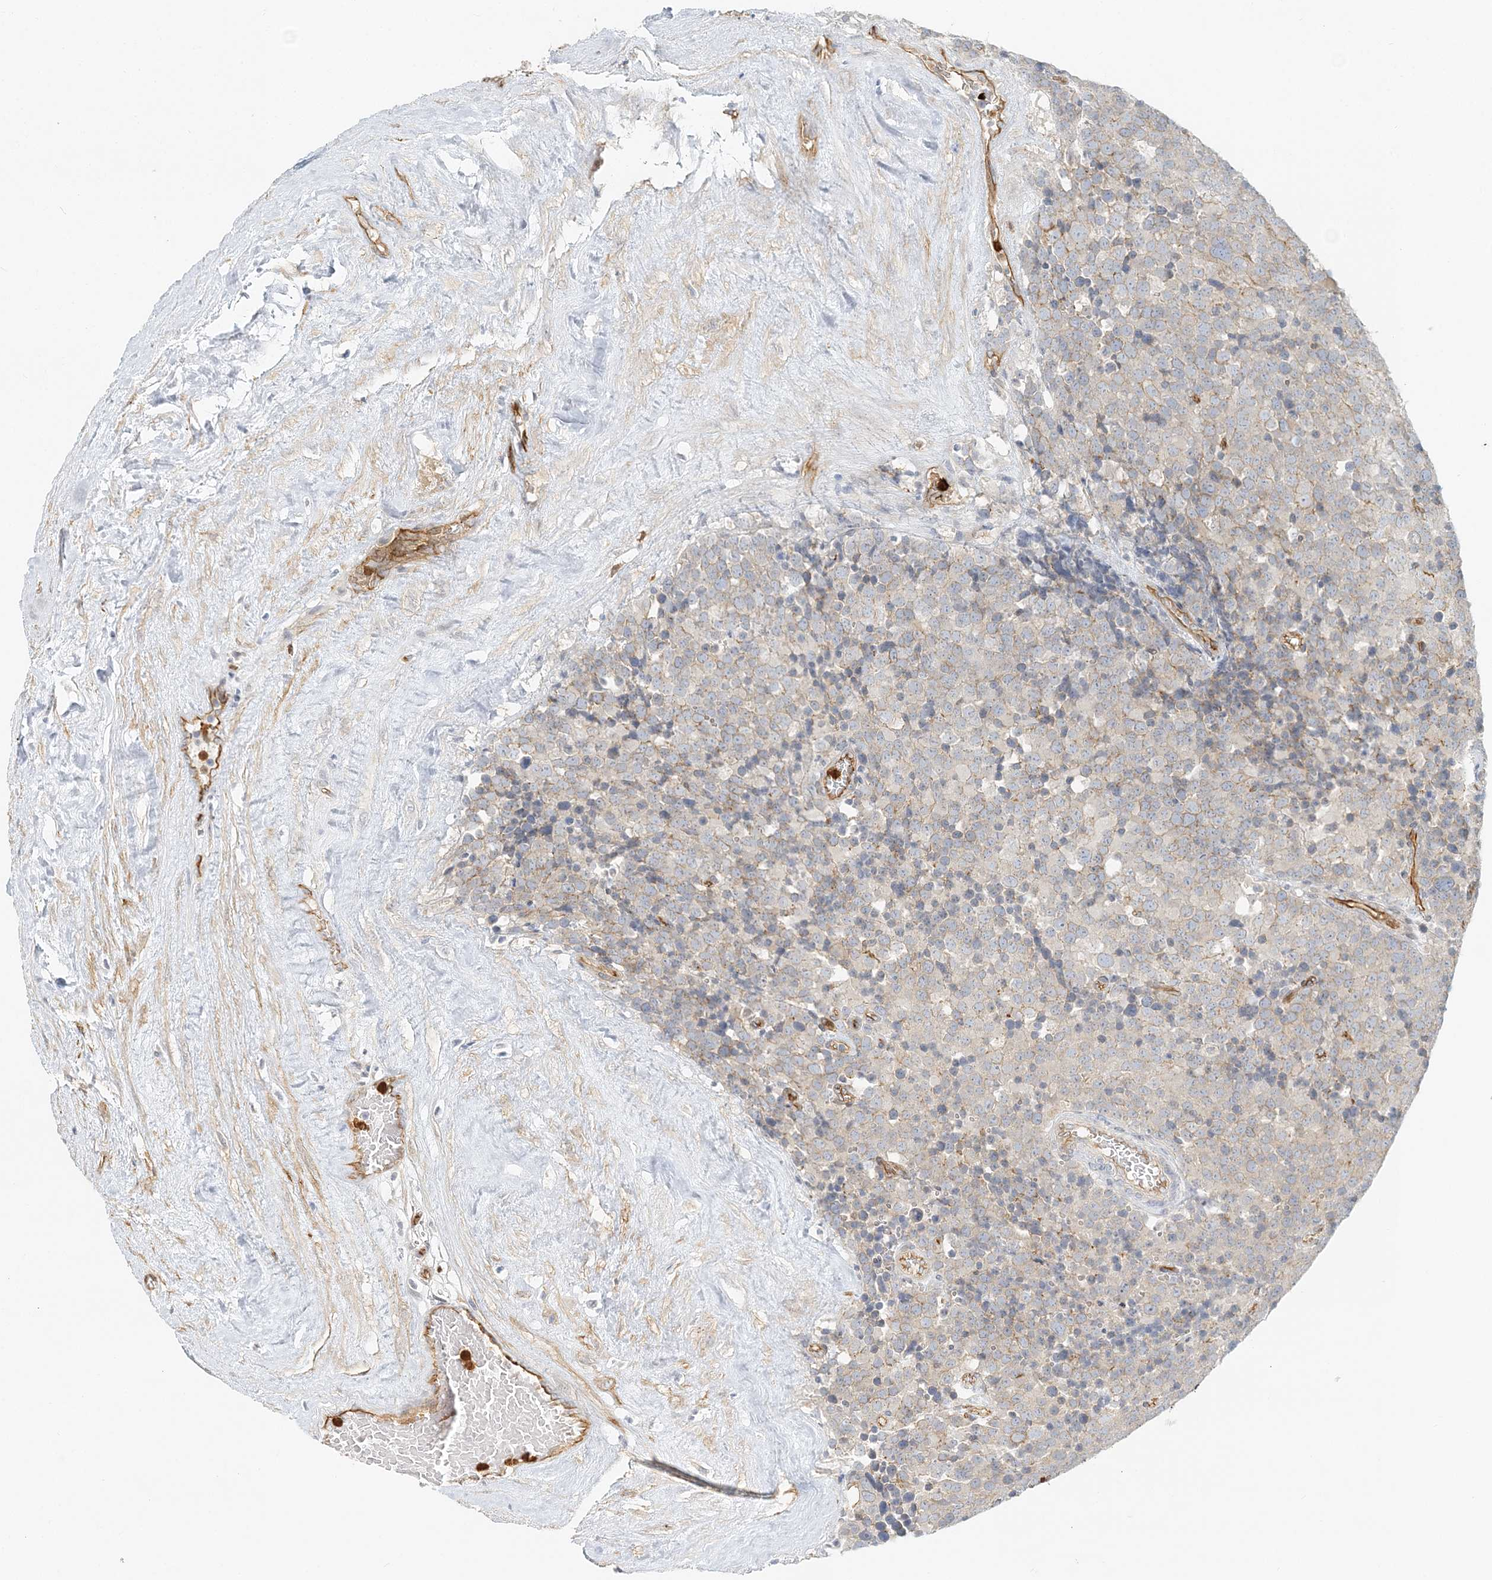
{"staining": {"intensity": "negative", "quantity": "none", "location": "none"}, "tissue": "testis cancer", "cell_type": "Tumor cells", "image_type": "cancer", "snomed": [{"axis": "morphology", "description": "Seminoma, NOS"}, {"axis": "topography", "description": "Testis"}], "caption": "An IHC image of seminoma (testis) is shown. There is no staining in tumor cells of seminoma (testis). Nuclei are stained in blue.", "gene": "DNAH1", "patient": {"sex": "male", "age": 71}}